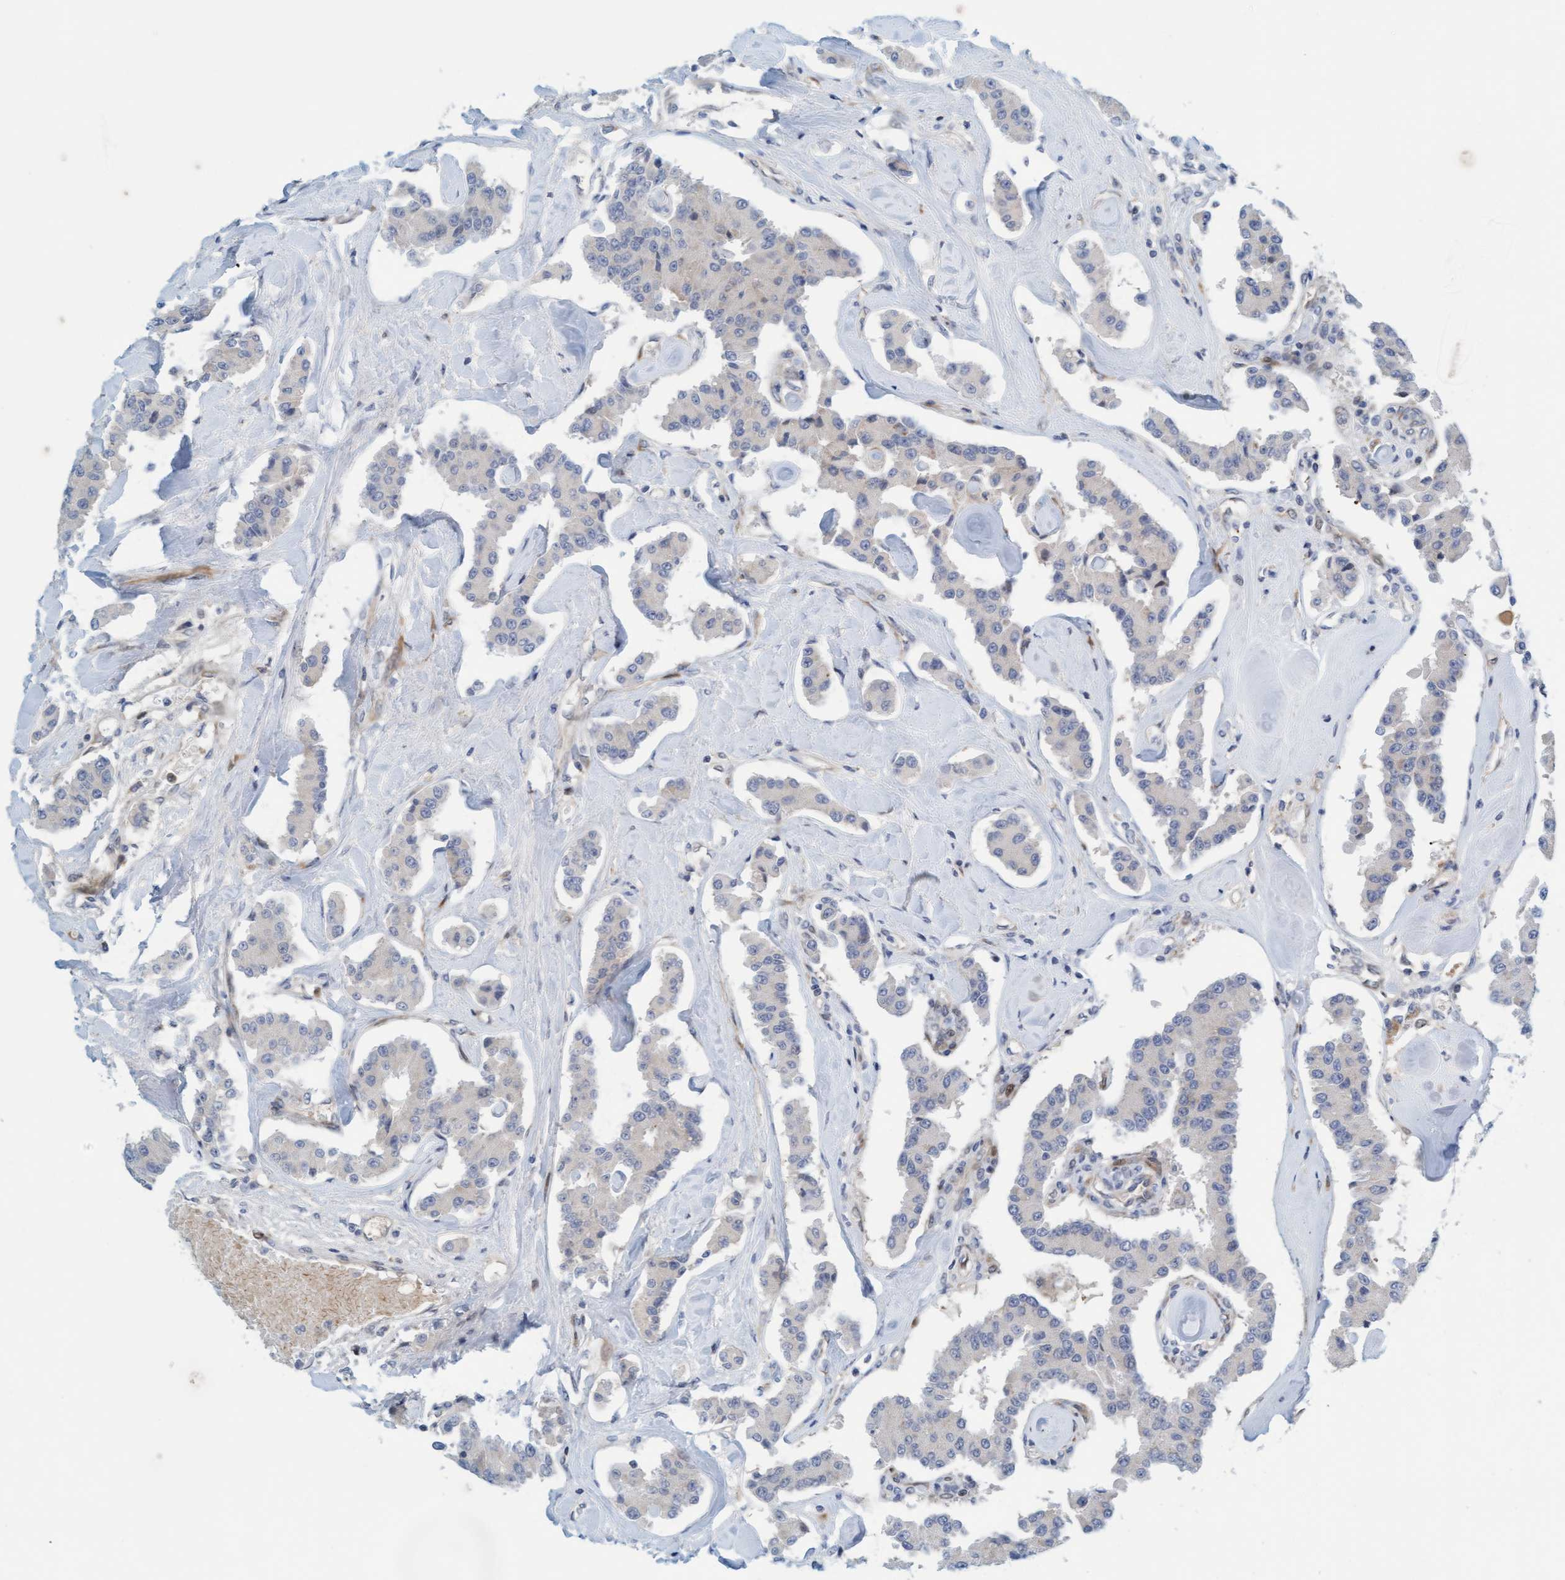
{"staining": {"intensity": "negative", "quantity": "none", "location": "none"}, "tissue": "carcinoid", "cell_type": "Tumor cells", "image_type": "cancer", "snomed": [{"axis": "morphology", "description": "Carcinoid, malignant, NOS"}, {"axis": "topography", "description": "Pancreas"}], "caption": "This is an immunohistochemistry micrograph of human carcinoid (malignant). There is no staining in tumor cells.", "gene": "EIF4EBP1", "patient": {"sex": "male", "age": 41}}